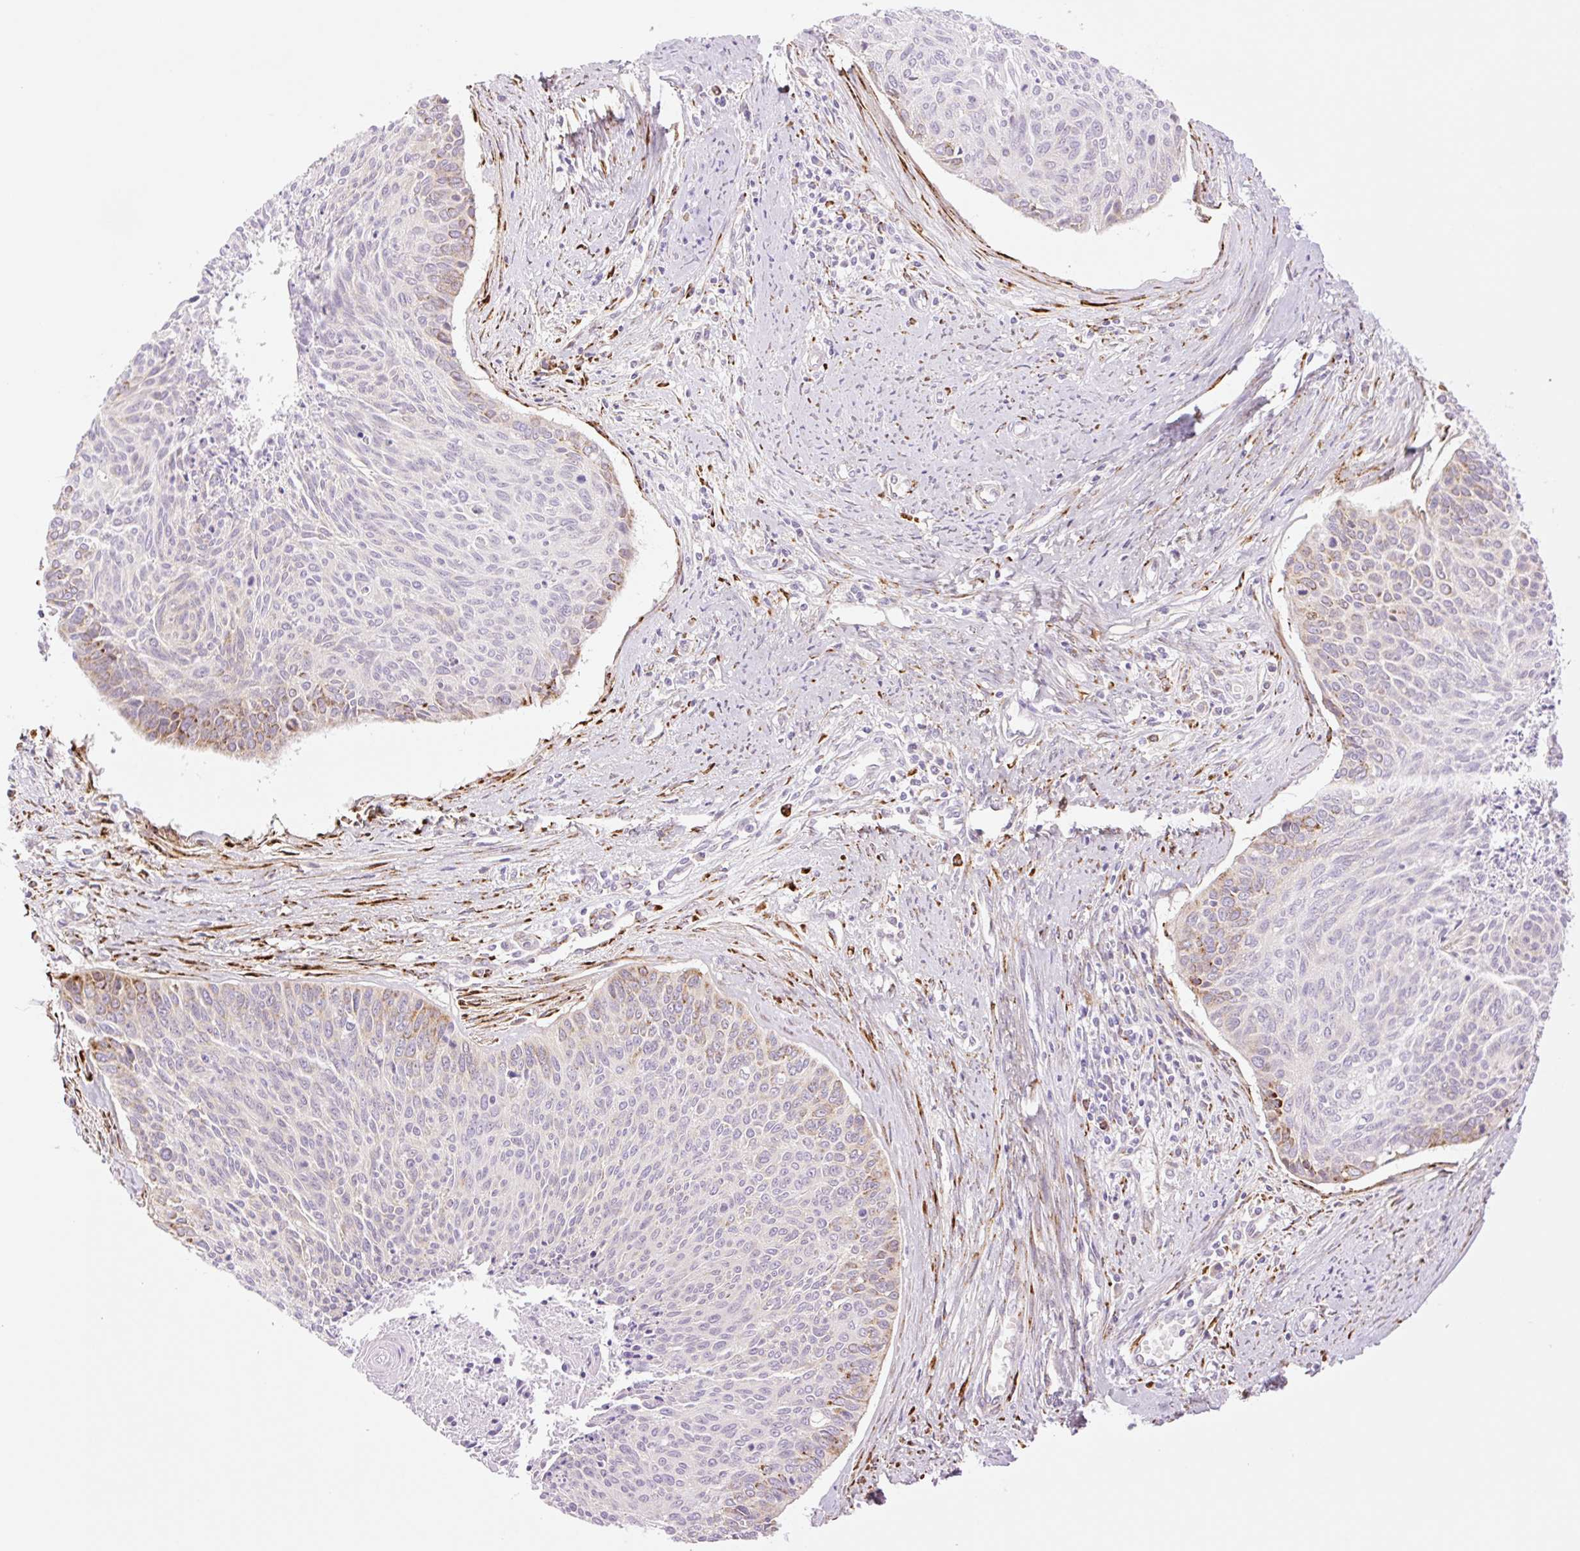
{"staining": {"intensity": "strong", "quantity": "<25%", "location": "cytoplasmic/membranous"}, "tissue": "cervical cancer", "cell_type": "Tumor cells", "image_type": "cancer", "snomed": [{"axis": "morphology", "description": "Squamous cell carcinoma, NOS"}, {"axis": "topography", "description": "Cervix"}], "caption": "This image shows IHC staining of squamous cell carcinoma (cervical), with medium strong cytoplasmic/membranous expression in about <25% of tumor cells.", "gene": "COL5A1", "patient": {"sex": "female", "age": 55}}